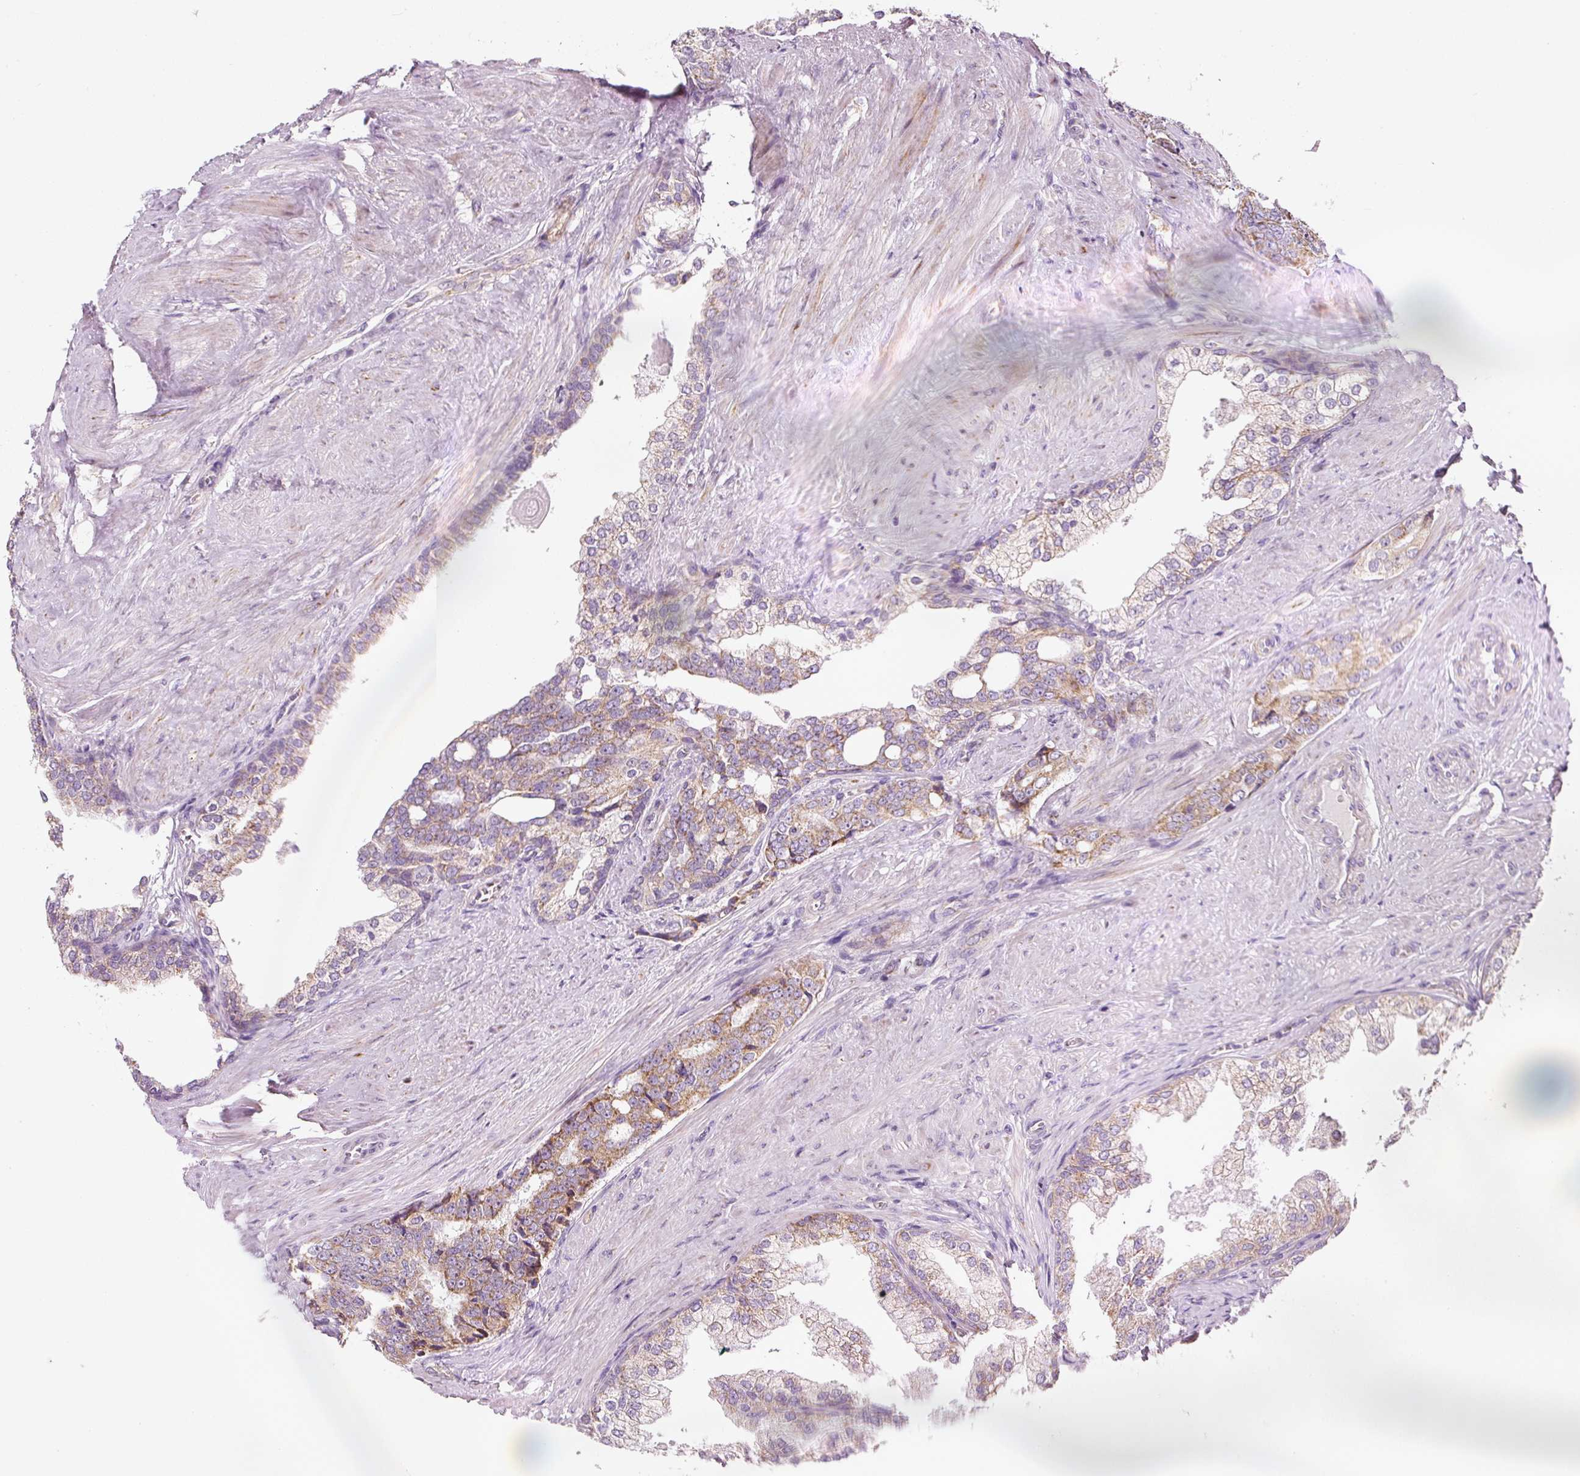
{"staining": {"intensity": "moderate", "quantity": ">75%", "location": "cytoplasmic/membranous"}, "tissue": "prostate cancer", "cell_type": "Tumor cells", "image_type": "cancer", "snomed": [{"axis": "morphology", "description": "Adenocarcinoma, High grade"}, {"axis": "topography", "description": "Prostate"}], "caption": "This is an image of immunohistochemistry staining of prostate cancer (high-grade adenocarcinoma), which shows moderate expression in the cytoplasmic/membranous of tumor cells.", "gene": "NDUFA1", "patient": {"sex": "male", "age": 67}}